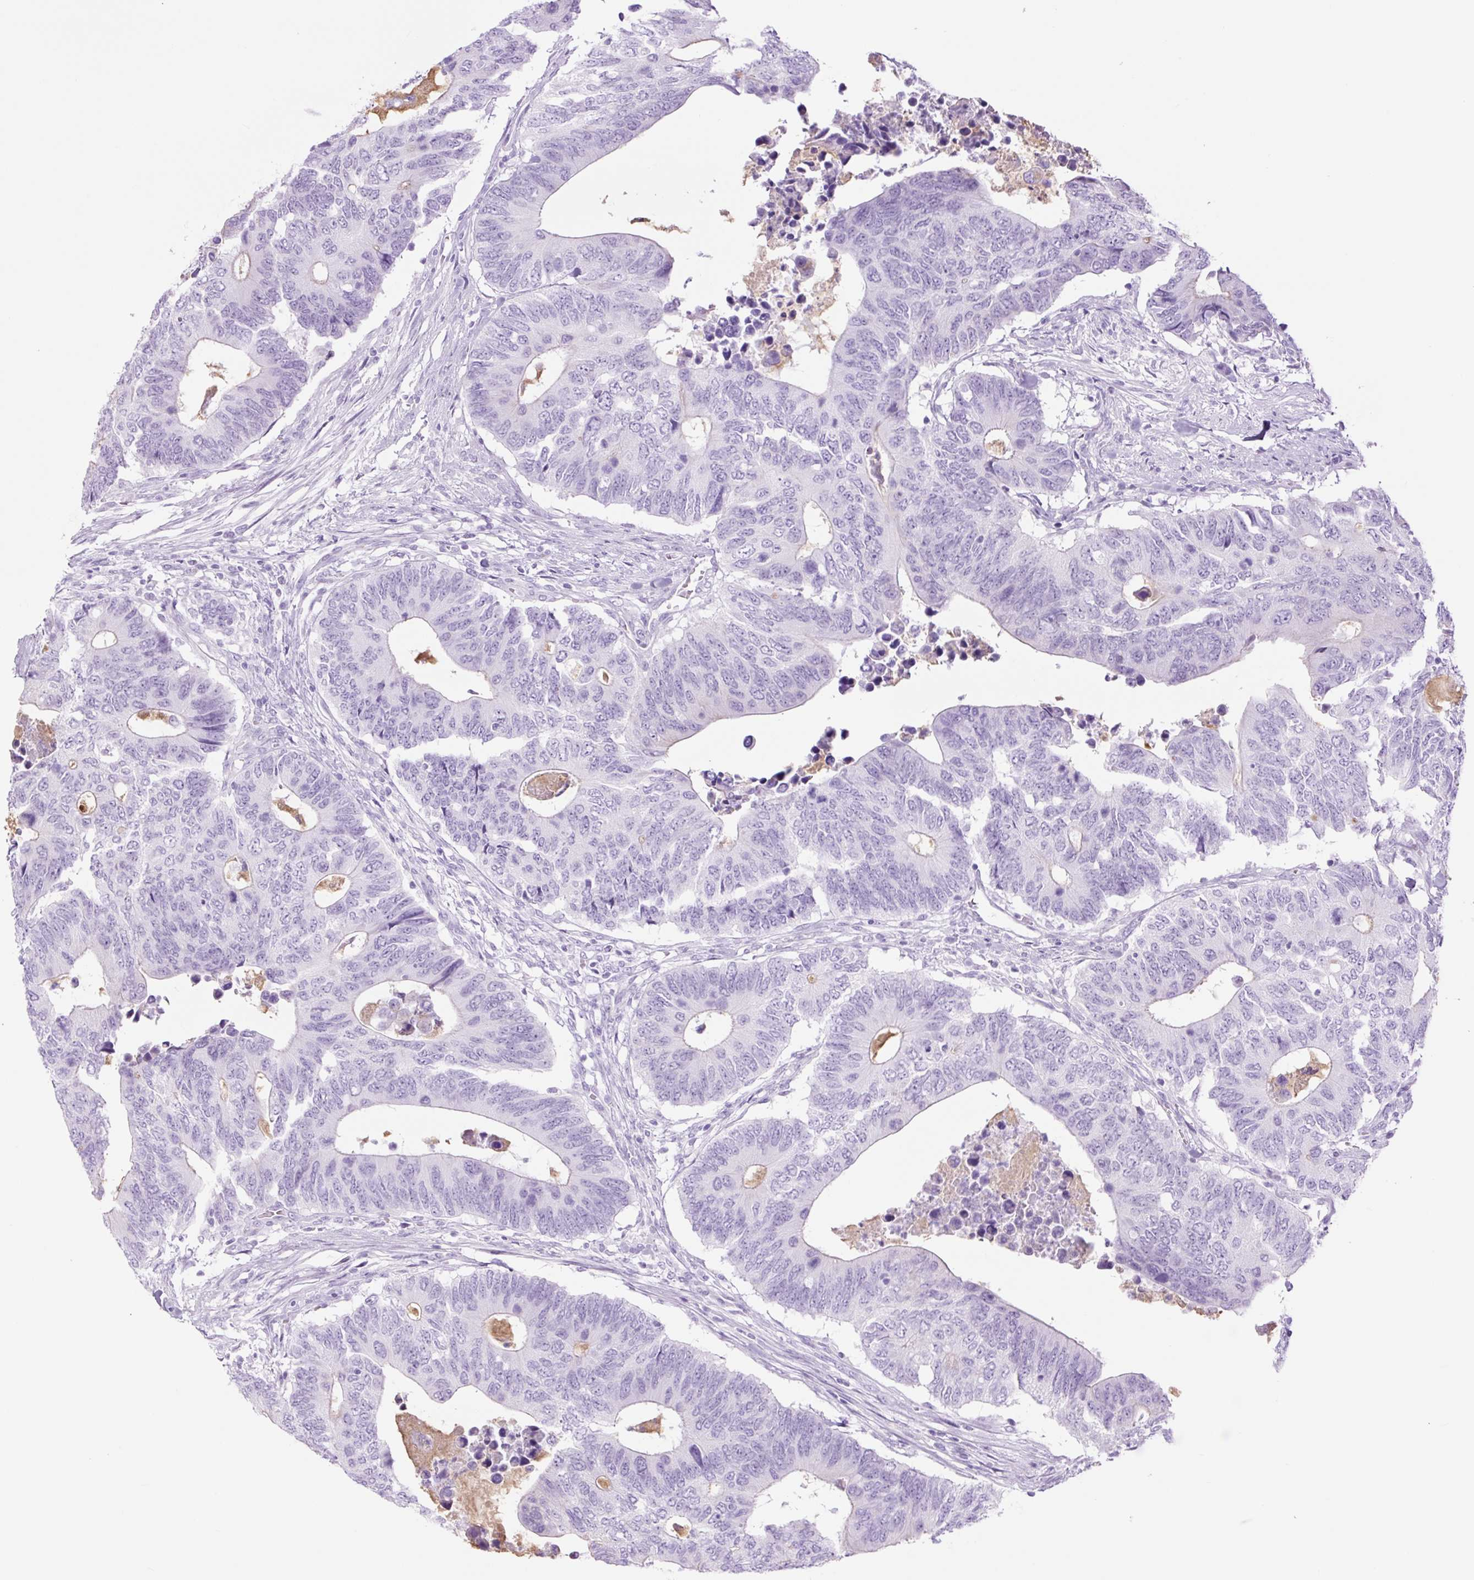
{"staining": {"intensity": "negative", "quantity": "none", "location": "none"}, "tissue": "colorectal cancer", "cell_type": "Tumor cells", "image_type": "cancer", "snomed": [{"axis": "morphology", "description": "Adenocarcinoma, NOS"}, {"axis": "topography", "description": "Colon"}], "caption": "IHC micrograph of neoplastic tissue: human adenocarcinoma (colorectal) stained with DAB (3,3'-diaminobenzidine) reveals no significant protein positivity in tumor cells. The staining is performed using DAB brown chromogen with nuclei counter-stained in using hematoxylin.", "gene": "TFF2", "patient": {"sex": "male", "age": 87}}